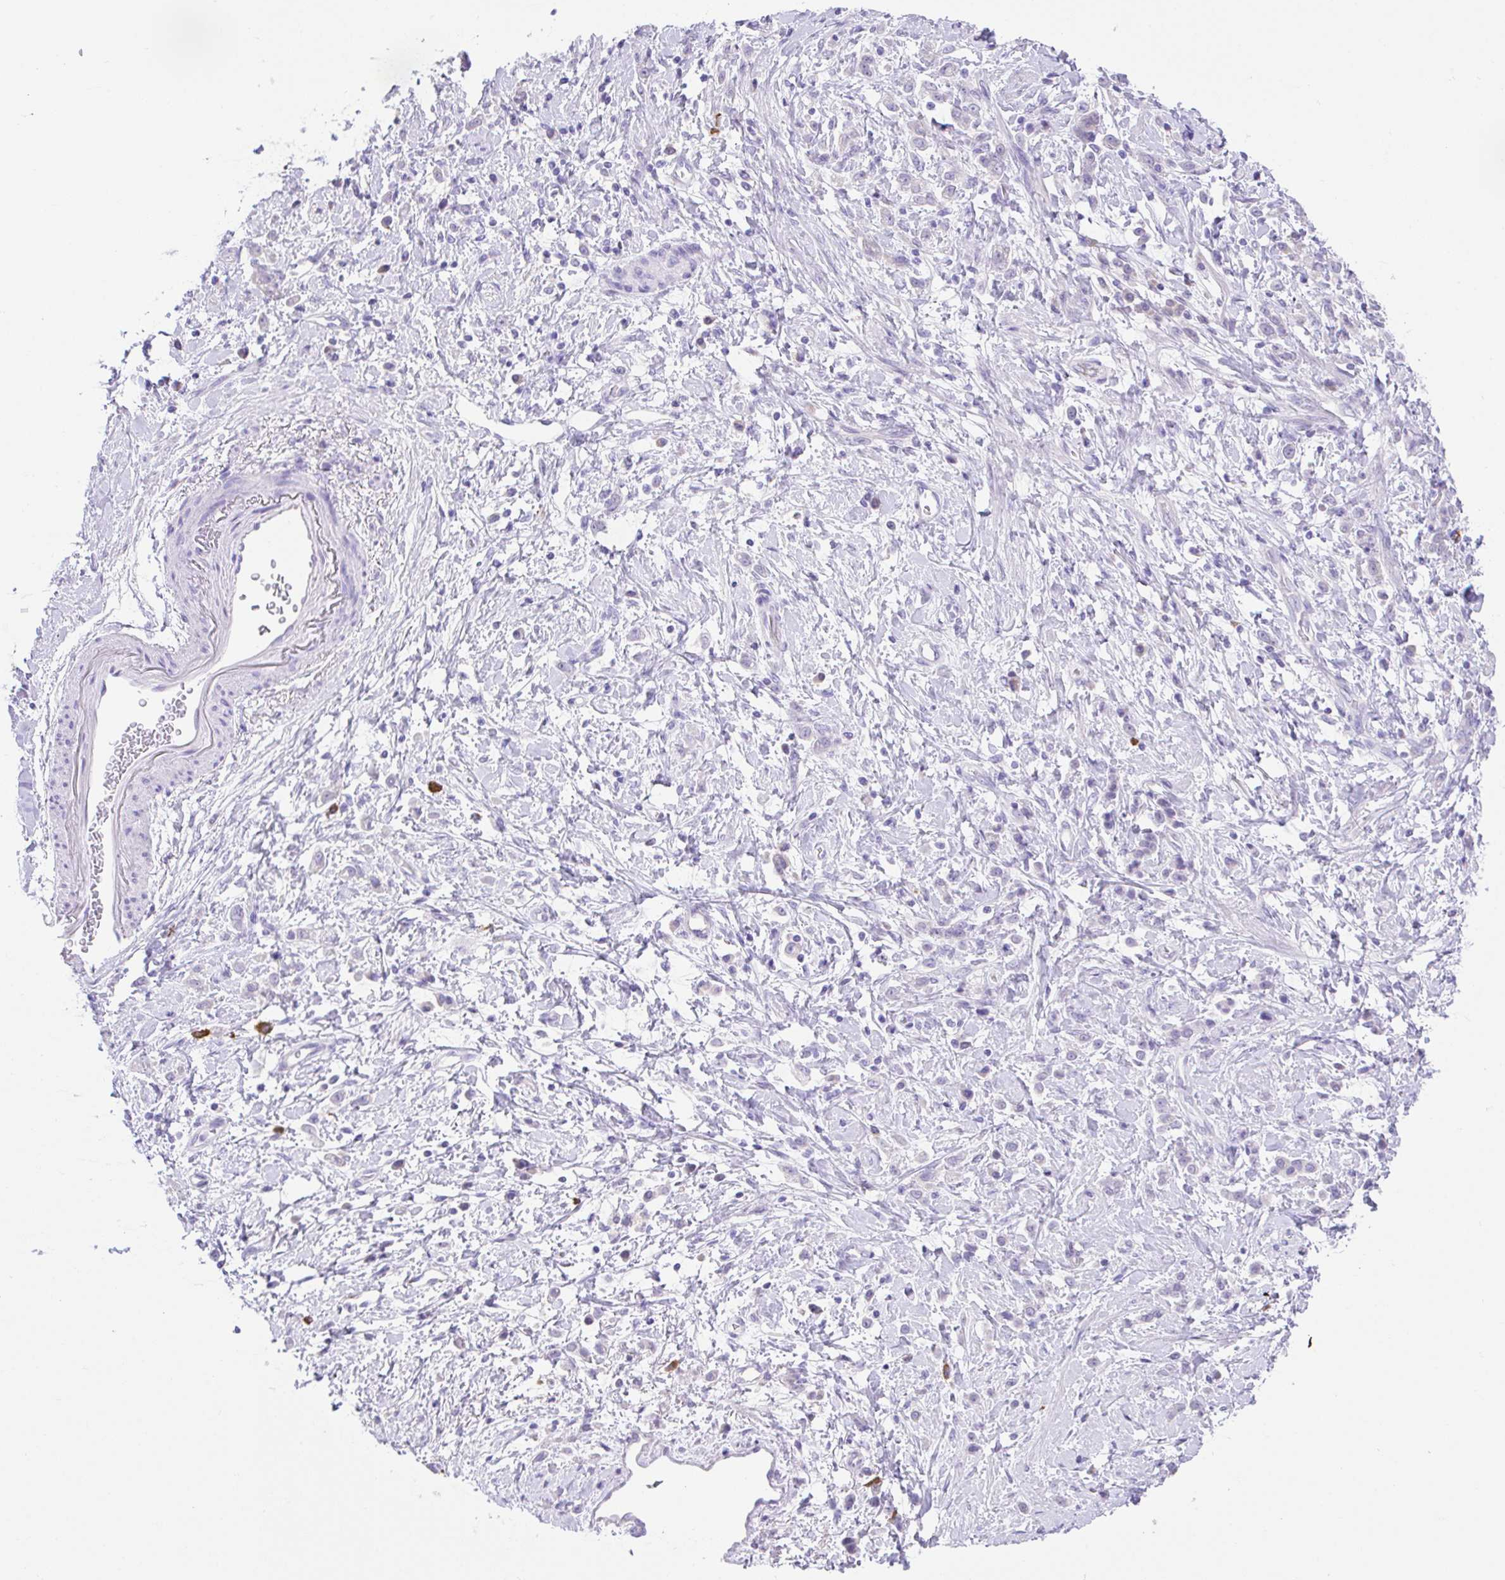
{"staining": {"intensity": "negative", "quantity": "none", "location": "none"}, "tissue": "stomach cancer", "cell_type": "Tumor cells", "image_type": "cancer", "snomed": [{"axis": "morphology", "description": "Adenocarcinoma, NOS"}, {"axis": "topography", "description": "Stomach"}], "caption": "Tumor cells are negative for brown protein staining in adenocarcinoma (stomach). The staining is performed using DAB (3,3'-diaminobenzidine) brown chromogen with nuclei counter-stained in using hematoxylin.", "gene": "HACD4", "patient": {"sex": "female", "age": 60}}